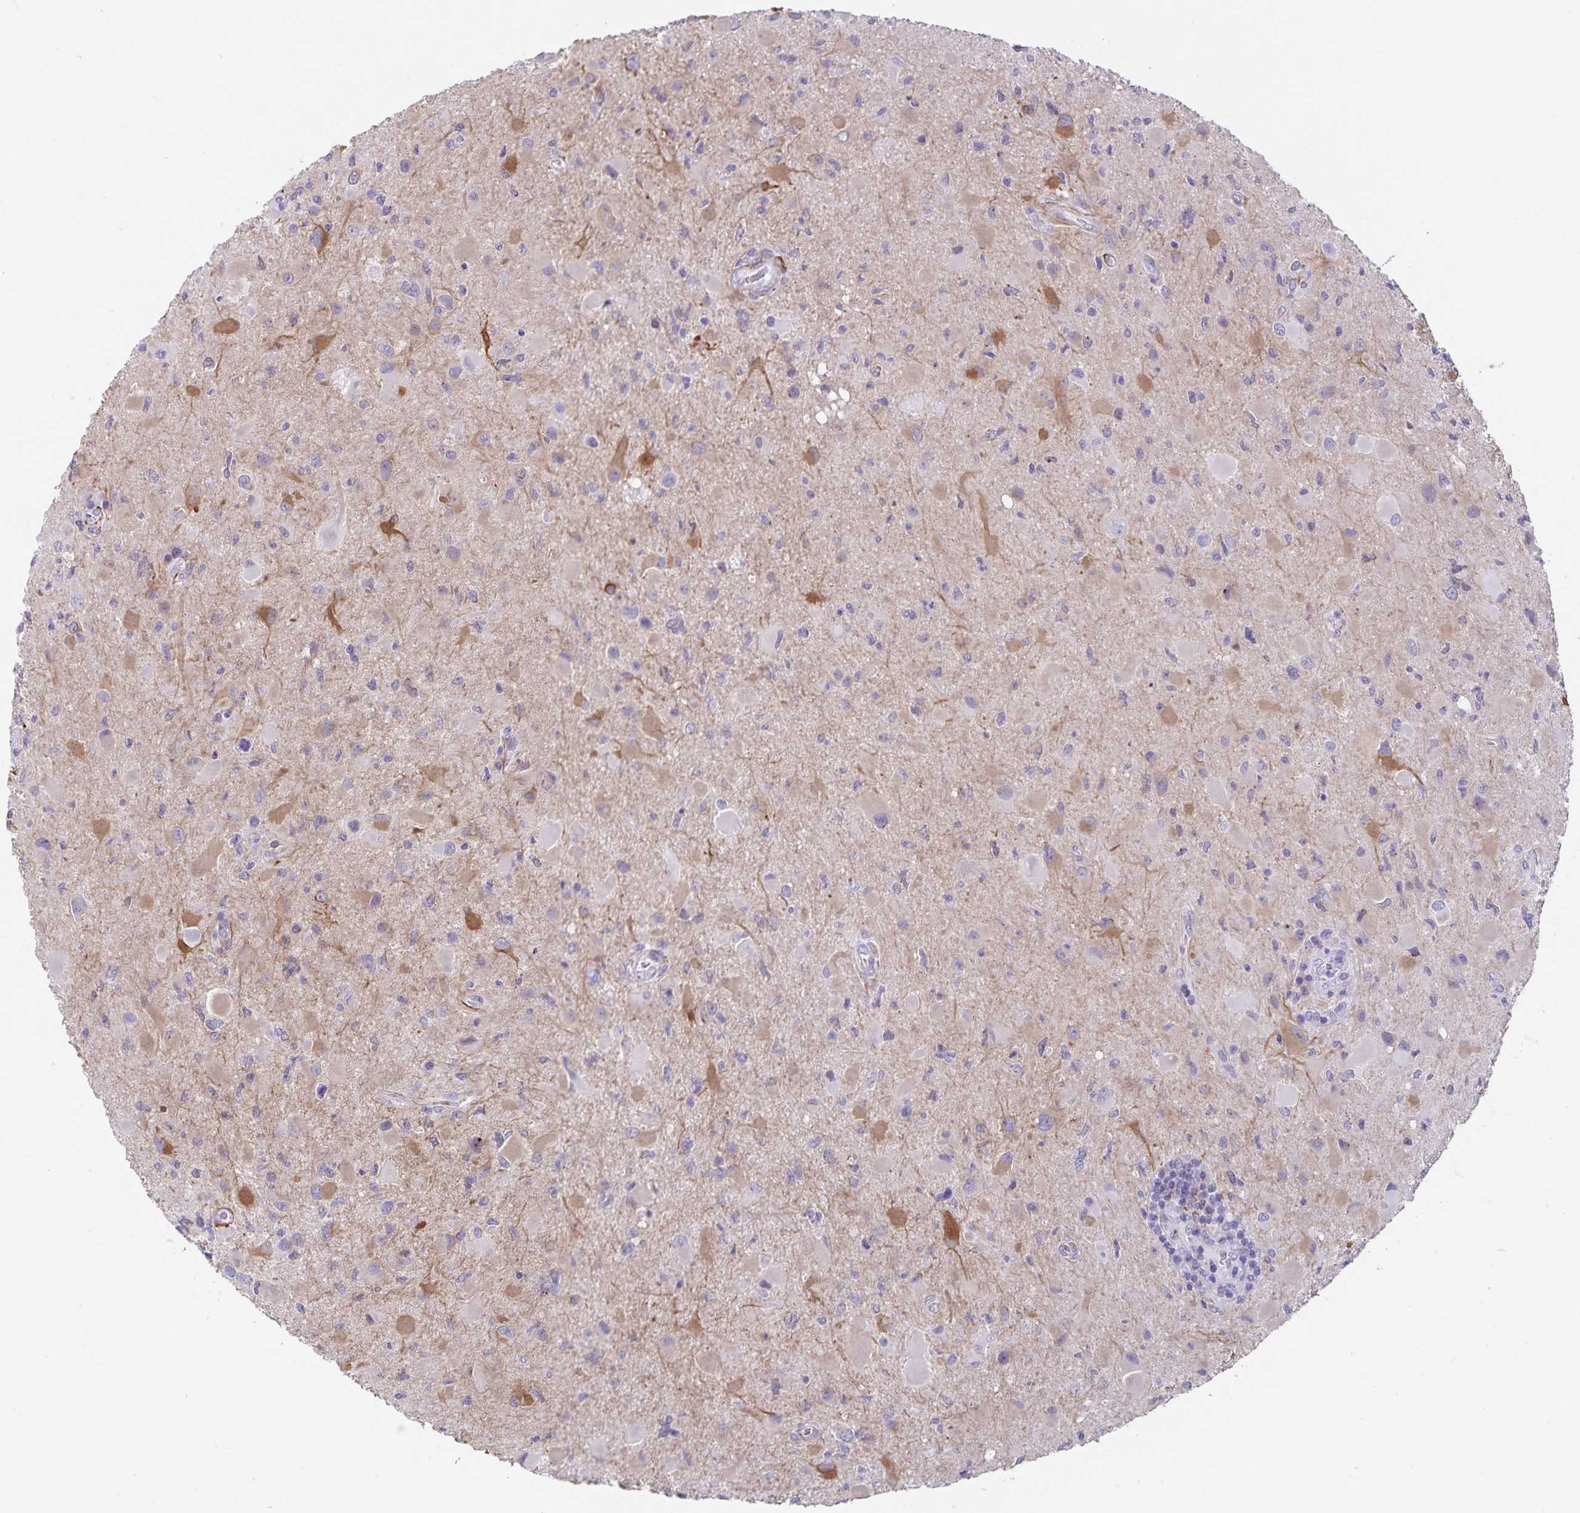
{"staining": {"intensity": "moderate", "quantity": "<25%", "location": "cytoplasmic/membranous"}, "tissue": "glioma", "cell_type": "Tumor cells", "image_type": "cancer", "snomed": [{"axis": "morphology", "description": "Glioma, malignant, Low grade"}, {"axis": "topography", "description": "Brain"}], "caption": "A brown stain highlights moderate cytoplasmic/membranous positivity of a protein in malignant glioma (low-grade) tumor cells.", "gene": "SYNM", "patient": {"sex": "female", "age": 32}}